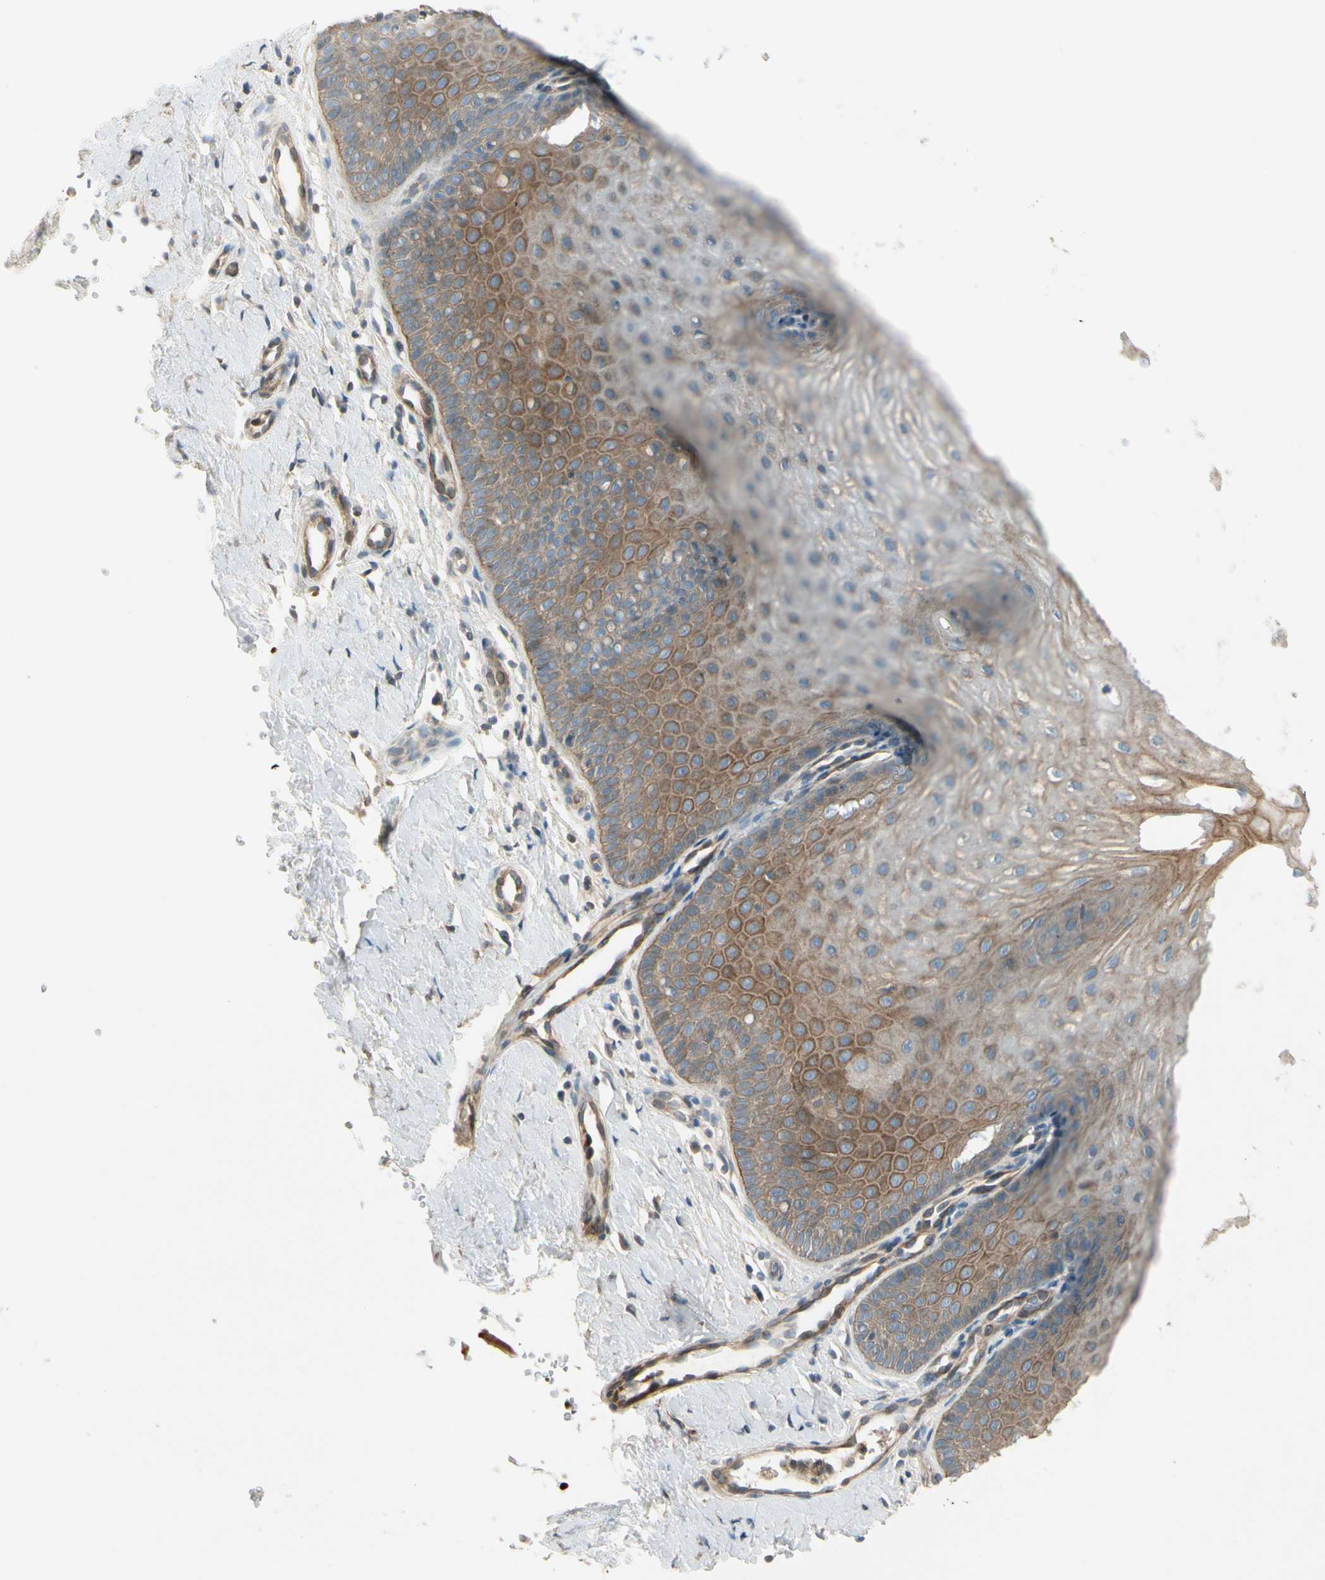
{"staining": {"intensity": "moderate", "quantity": ">75%", "location": "cytoplasmic/membranous"}, "tissue": "cervix", "cell_type": "Glandular cells", "image_type": "normal", "snomed": [{"axis": "morphology", "description": "Normal tissue, NOS"}, {"axis": "topography", "description": "Cervix"}], "caption": "Glandular cells display medium levels of moderate cytoplasmic/membranous expression in about >75% of cells in unremarkable human cervix. (IHC, brightfield microscopy, high magnification).", "gene": "PPP3CB", "patient": {"sex": "female", "age": 55}}